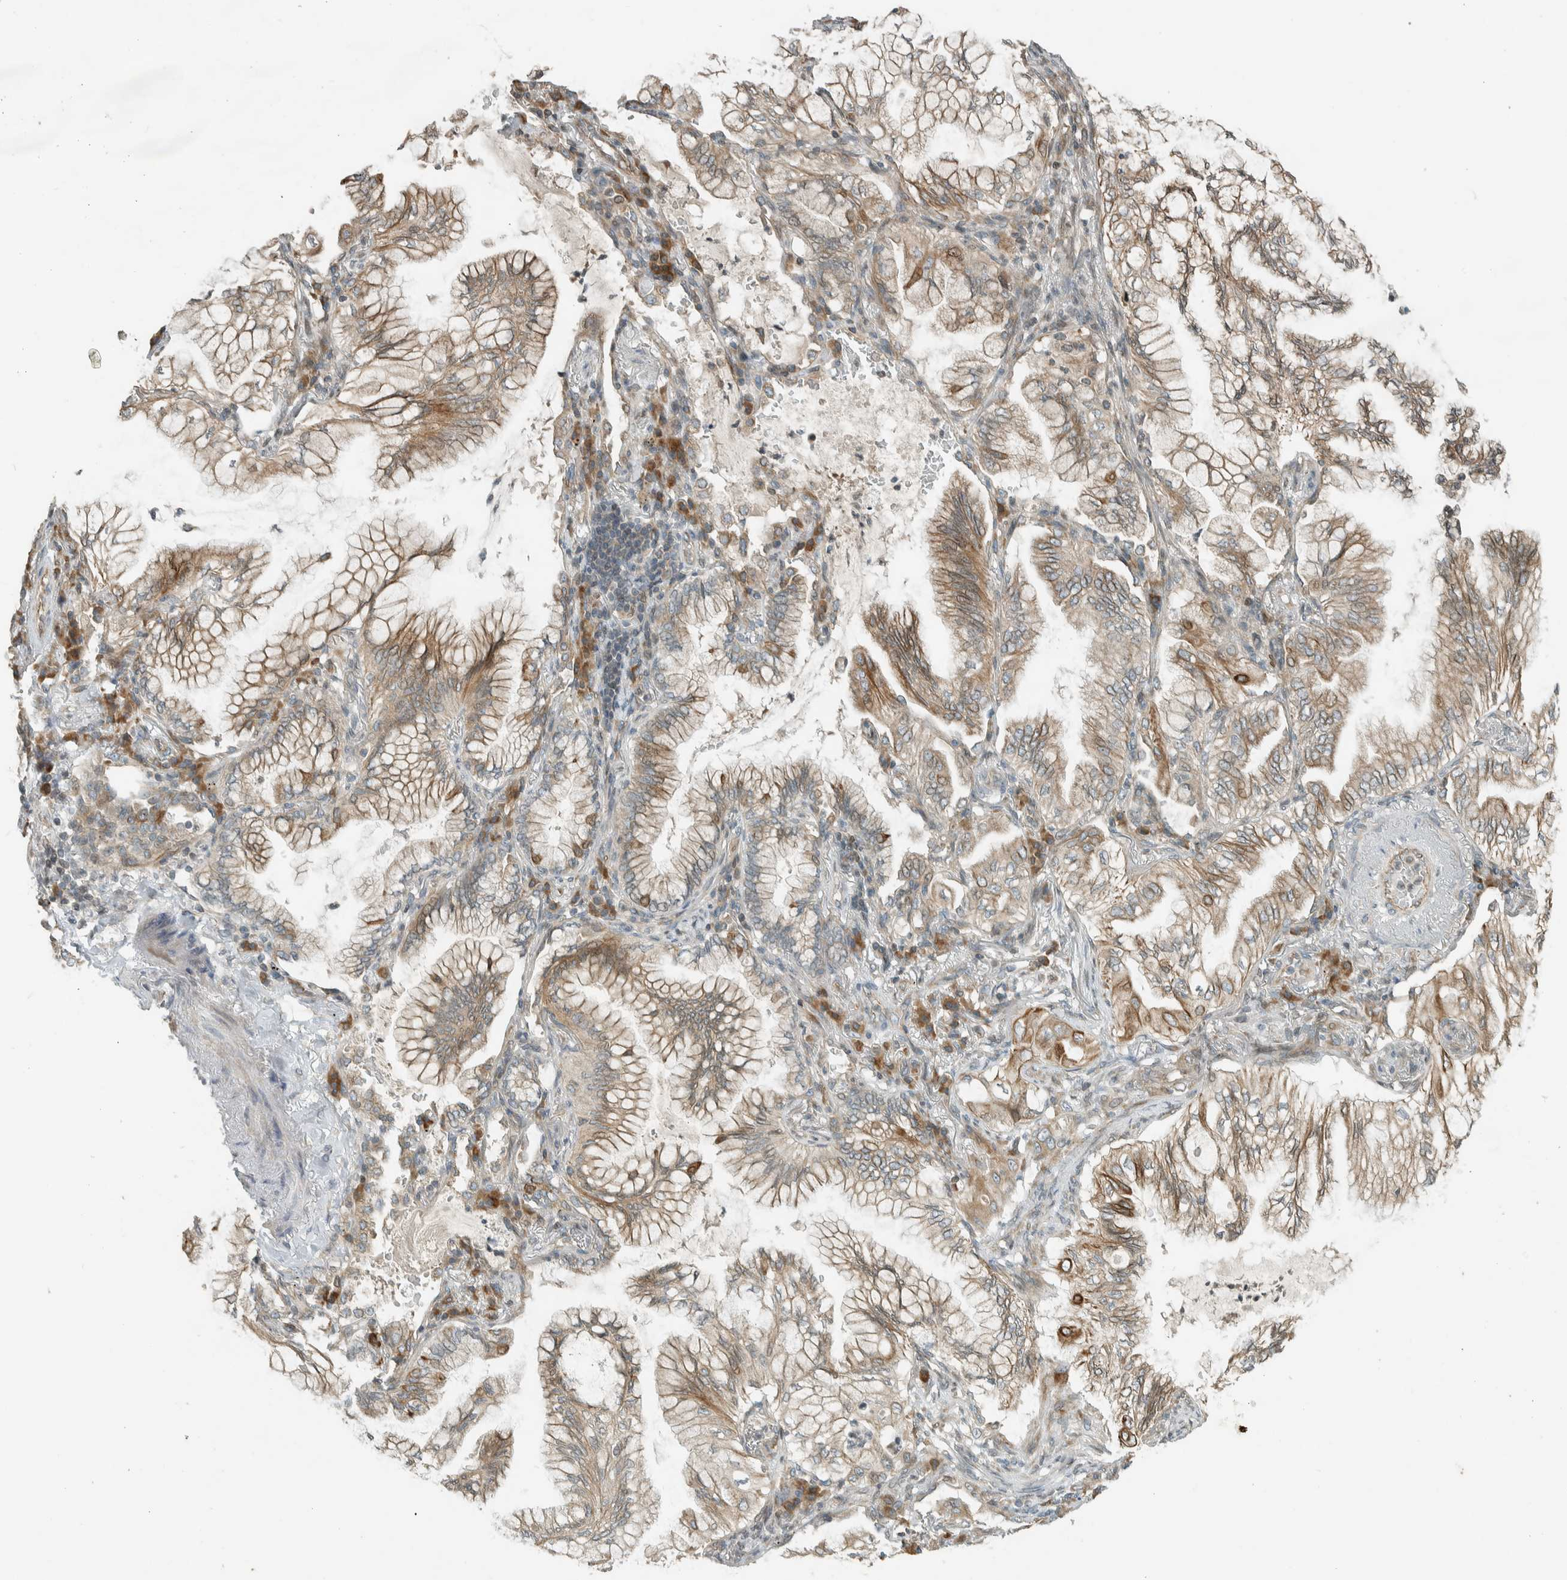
{"staining": {"intensity": "moderate", "quantity": ">75%", "location": "cytoplasmic/membranous"}, "tissue": "lung cancer", "cell_type": "Tumor cells", "image_type": "cancer", "snomed": [{"axis": "morphology", "description": "Adenocarcinoma, NOS"}, {"axis": "topography", "description": "Lung"}], "caption": "A photomicrograph of human adenocarcinoma (lung) stained for a protein exhibits moderate cytoplasmic/membranous brown staining in tumor cells.", "gene": "SEL1L", "patient": {"sex": "female", "age": 70}}